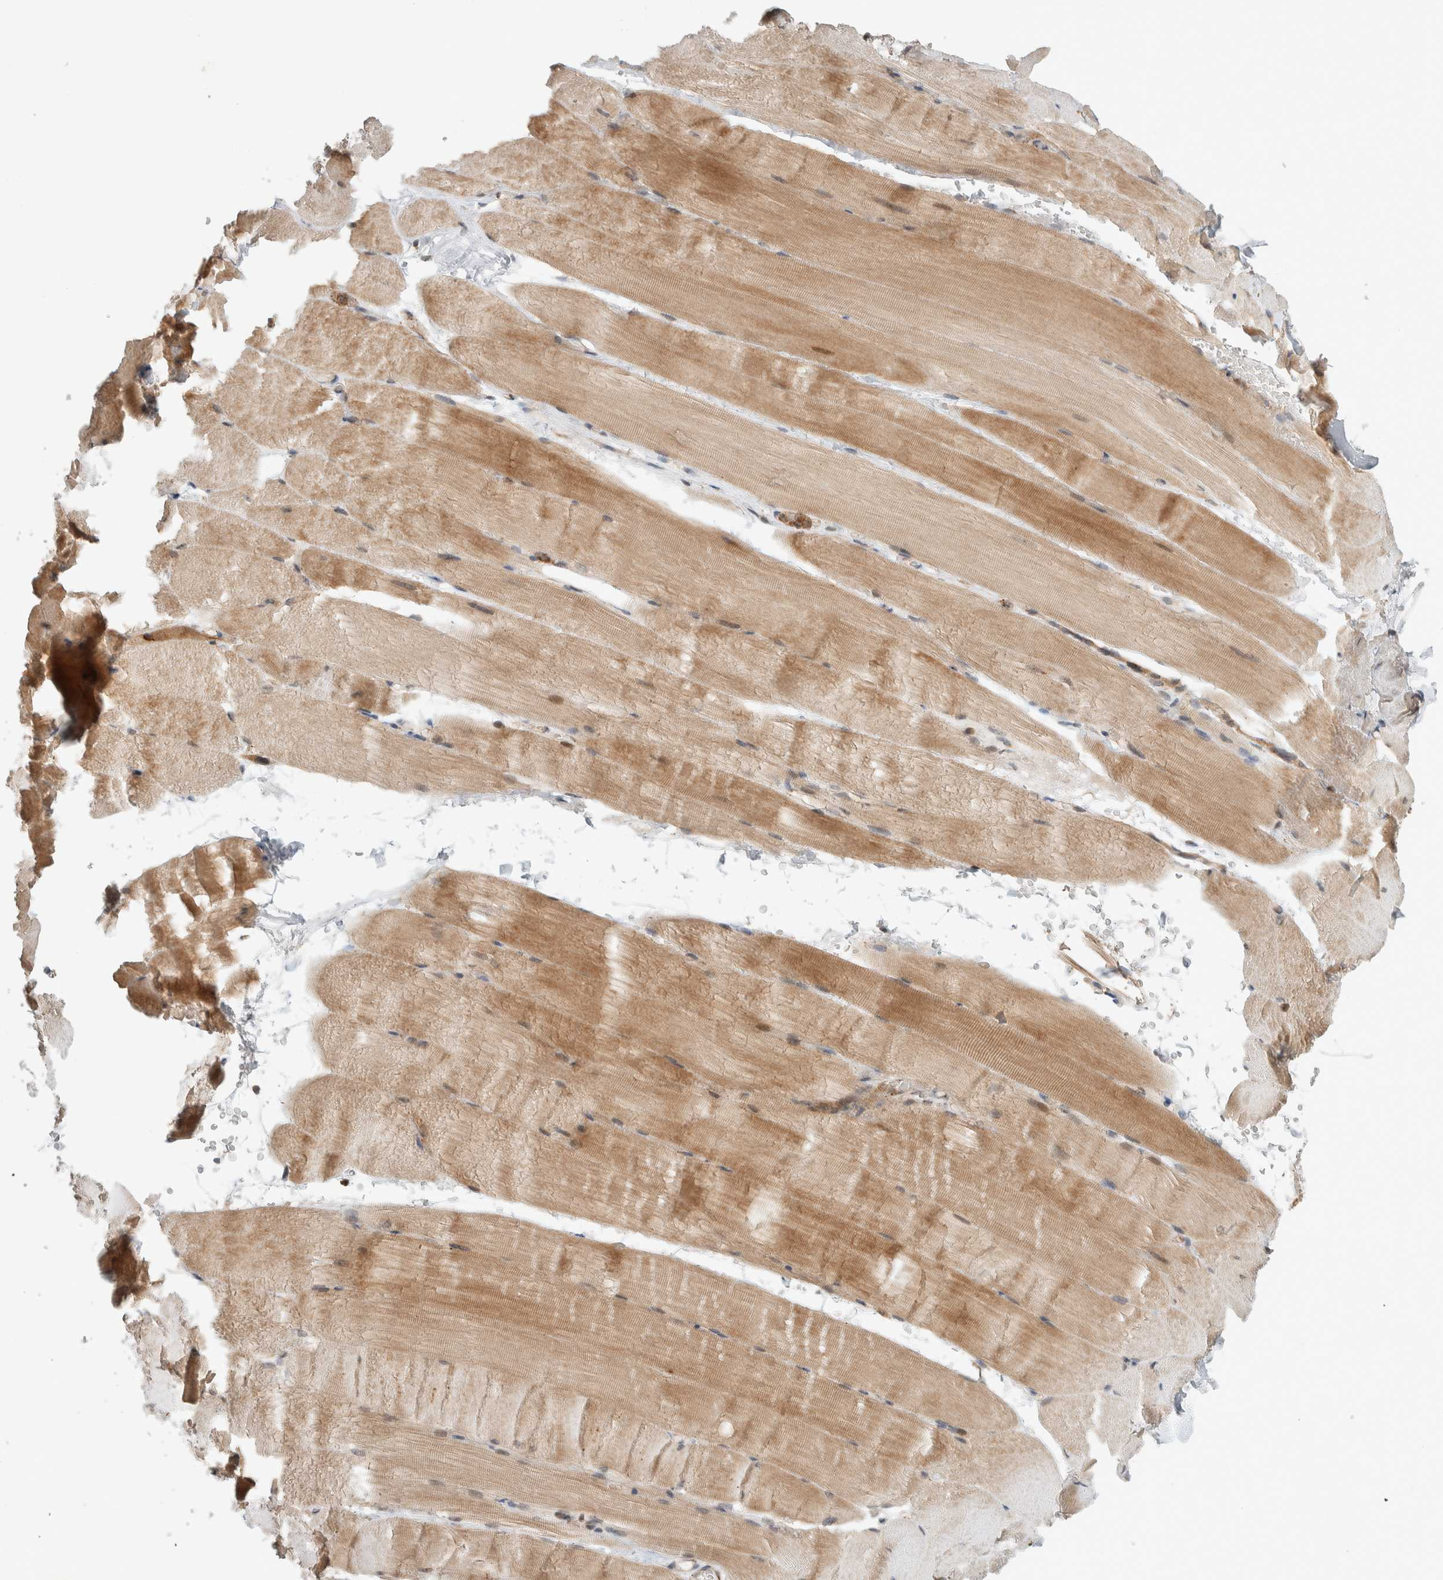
{"staining": {"intensity": "moderate", "quantity": "25%-75%", "location": "cytoplasmic/membranous,nuclear"}, "tissue": "skeletal muscle", "cell_type": "Myocytes", "image_type": "normal", "snomed": [{"axis": "morphology", "description": "Normal tissue, NOS"}, {"axis": "topography", "description": "Skeletal muscle"}, {"axis": "topography", "description": "Parathyroid gland"}], "caption": "This histopathology image reveals IHC staining of normal human skeletal muscle, with medium moderate cytoplasmic/membranous,nuclear staining in about 25%-75% of myocytes.", "gene": "DEPTOR", "patient": {"sex": "female", "age": 37}}